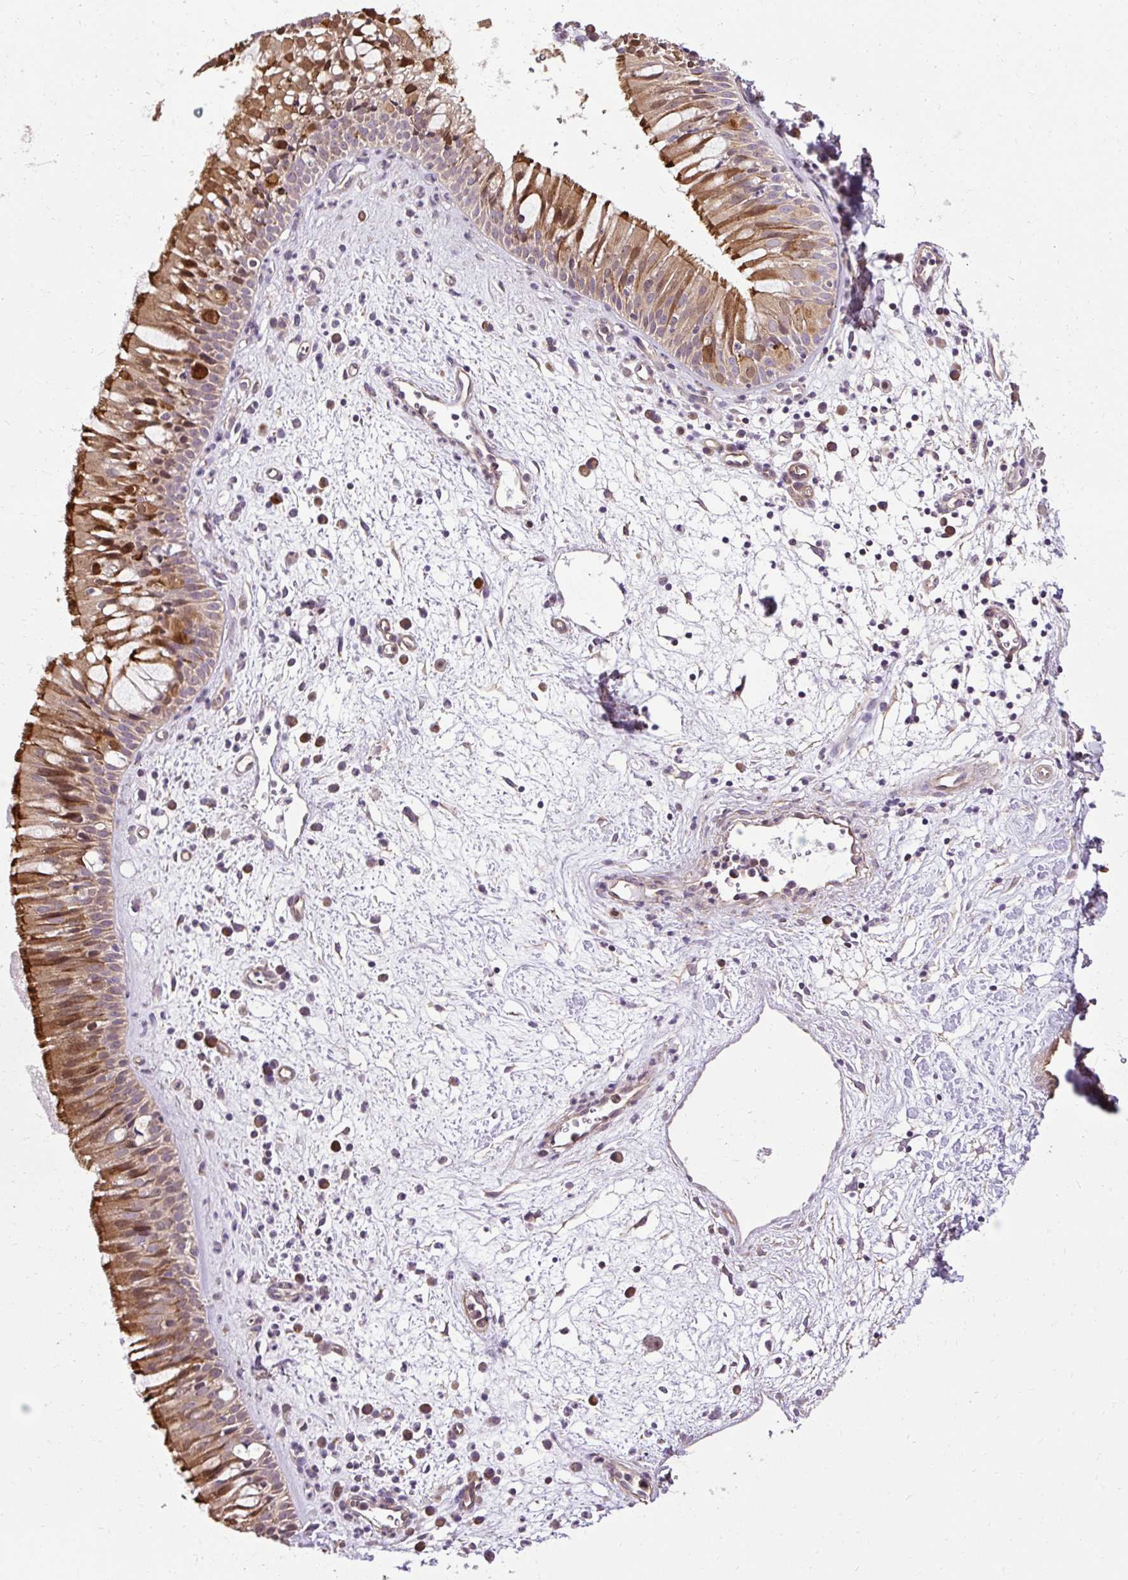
{"staining": {"intensity": "moderate", "quantity": "25%-75%", "location": "cytoplasmic/membranous"}, "tissue": "nasopharynx", "cell_type": "Respiratory epithelial cells", "image_type": "normal", "snomed": [{"axis": "morphology", "description": "Normal tissue, NOS"}, {"axis": "topography", "description": "Nasopharynx"}], "caption": "Approximately 25%-75% of respiratory epithelial cells in normal nasopharynx reveal moderate cytoplasmic/membranous protein expression as visualized by brown immunohistochemical staining.", "gene": "FLRT1", "patient": {"sex": "male", "age": 65}}